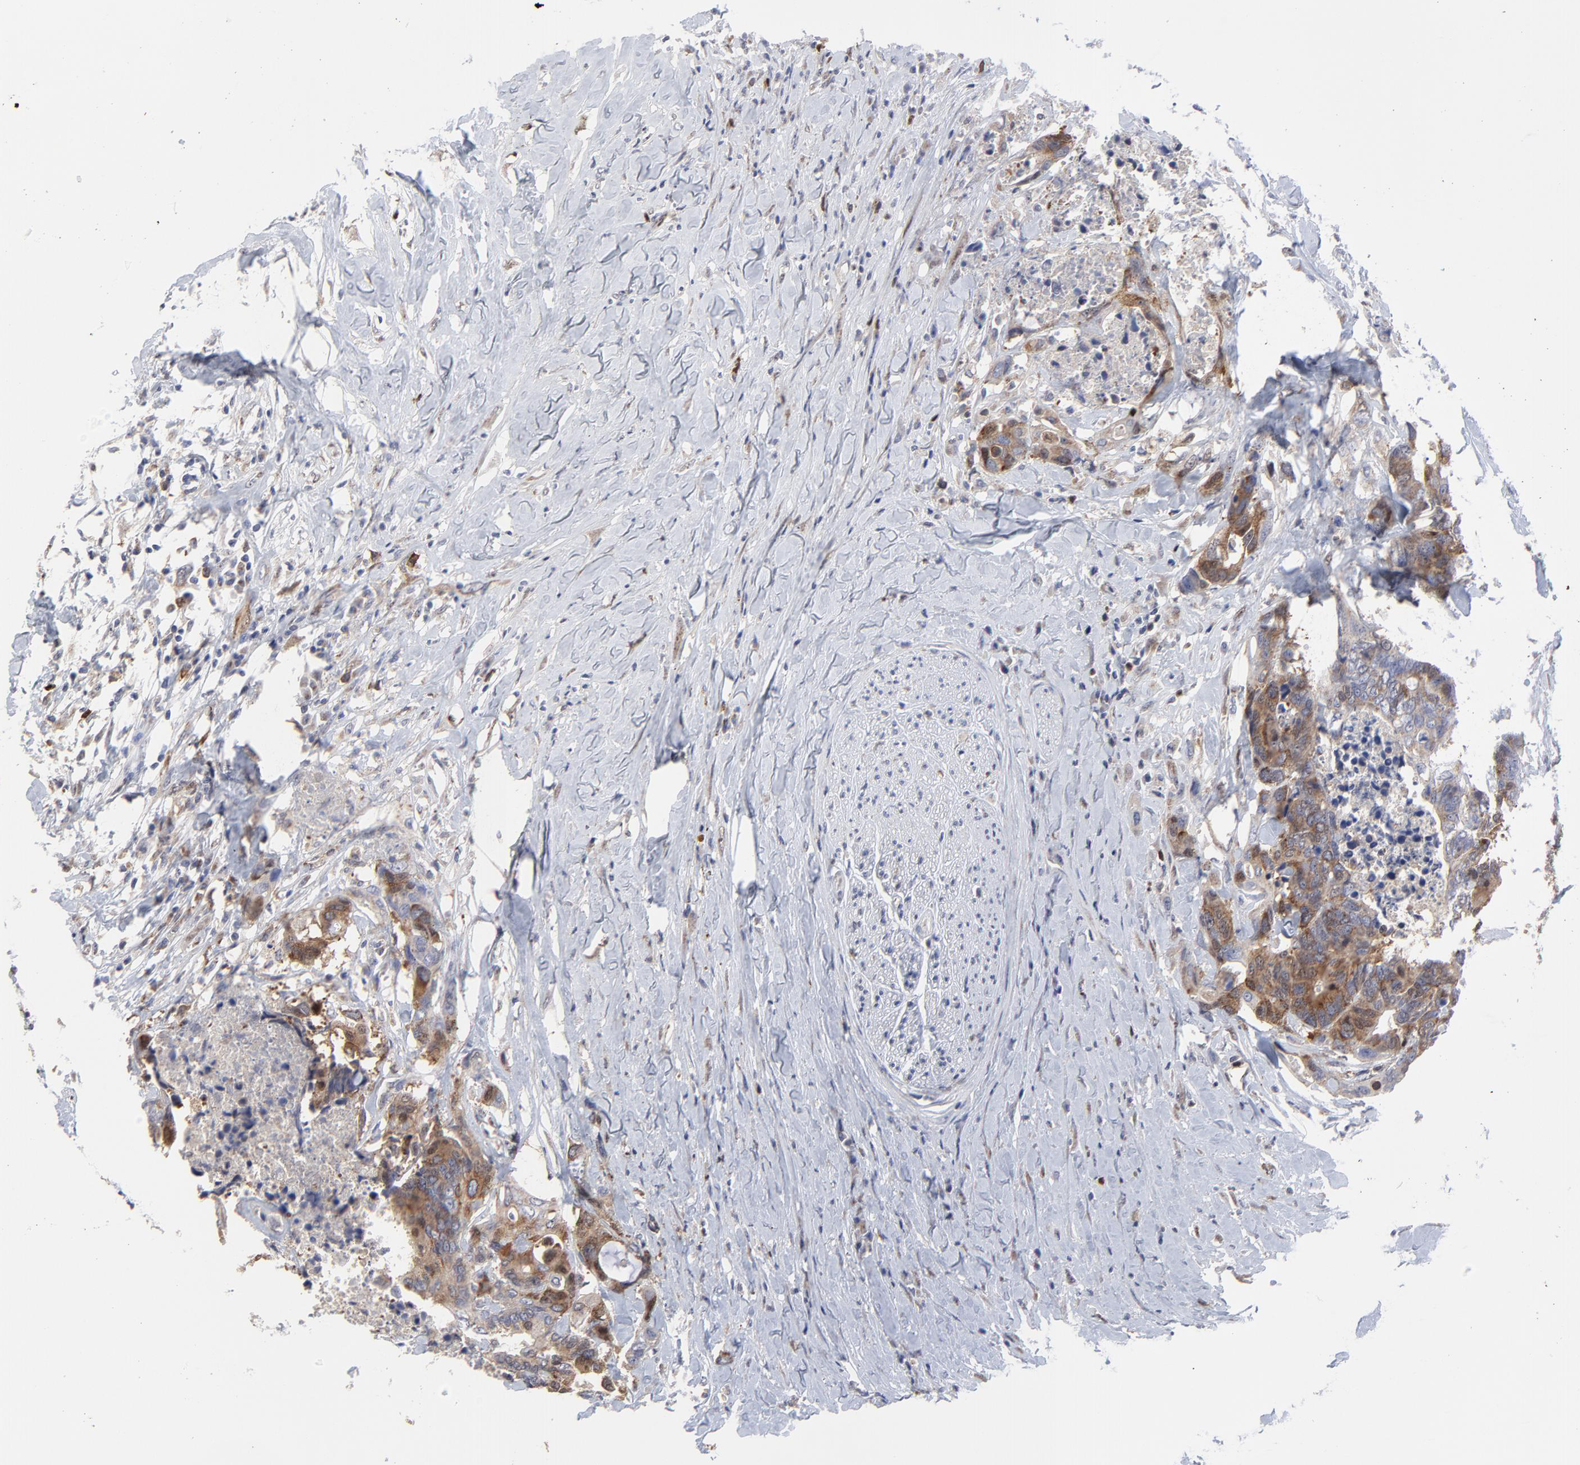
{"staining": {"intensity": "moderate", "quantity": ">75%", "location": "cytoplasmic/membranous"}, "tissue": "colorectal cancer", "cell_type": "Tumor cells", "image_type": "cancer", "snomed": [{"axis": "morphology", "description": "Adenocarcinoma, NOS"}, {"axis": "topography", "description": "Rectum"}], "caption": "The micrograph exhibits staining of colorectal cancer (adenocarcinoma), revealing moderate cytoplasmic/membranous protein expression (brown color) within tumor cells.", "gene": "NCAPH", "patient": {"sex": "male", "age": 55}}